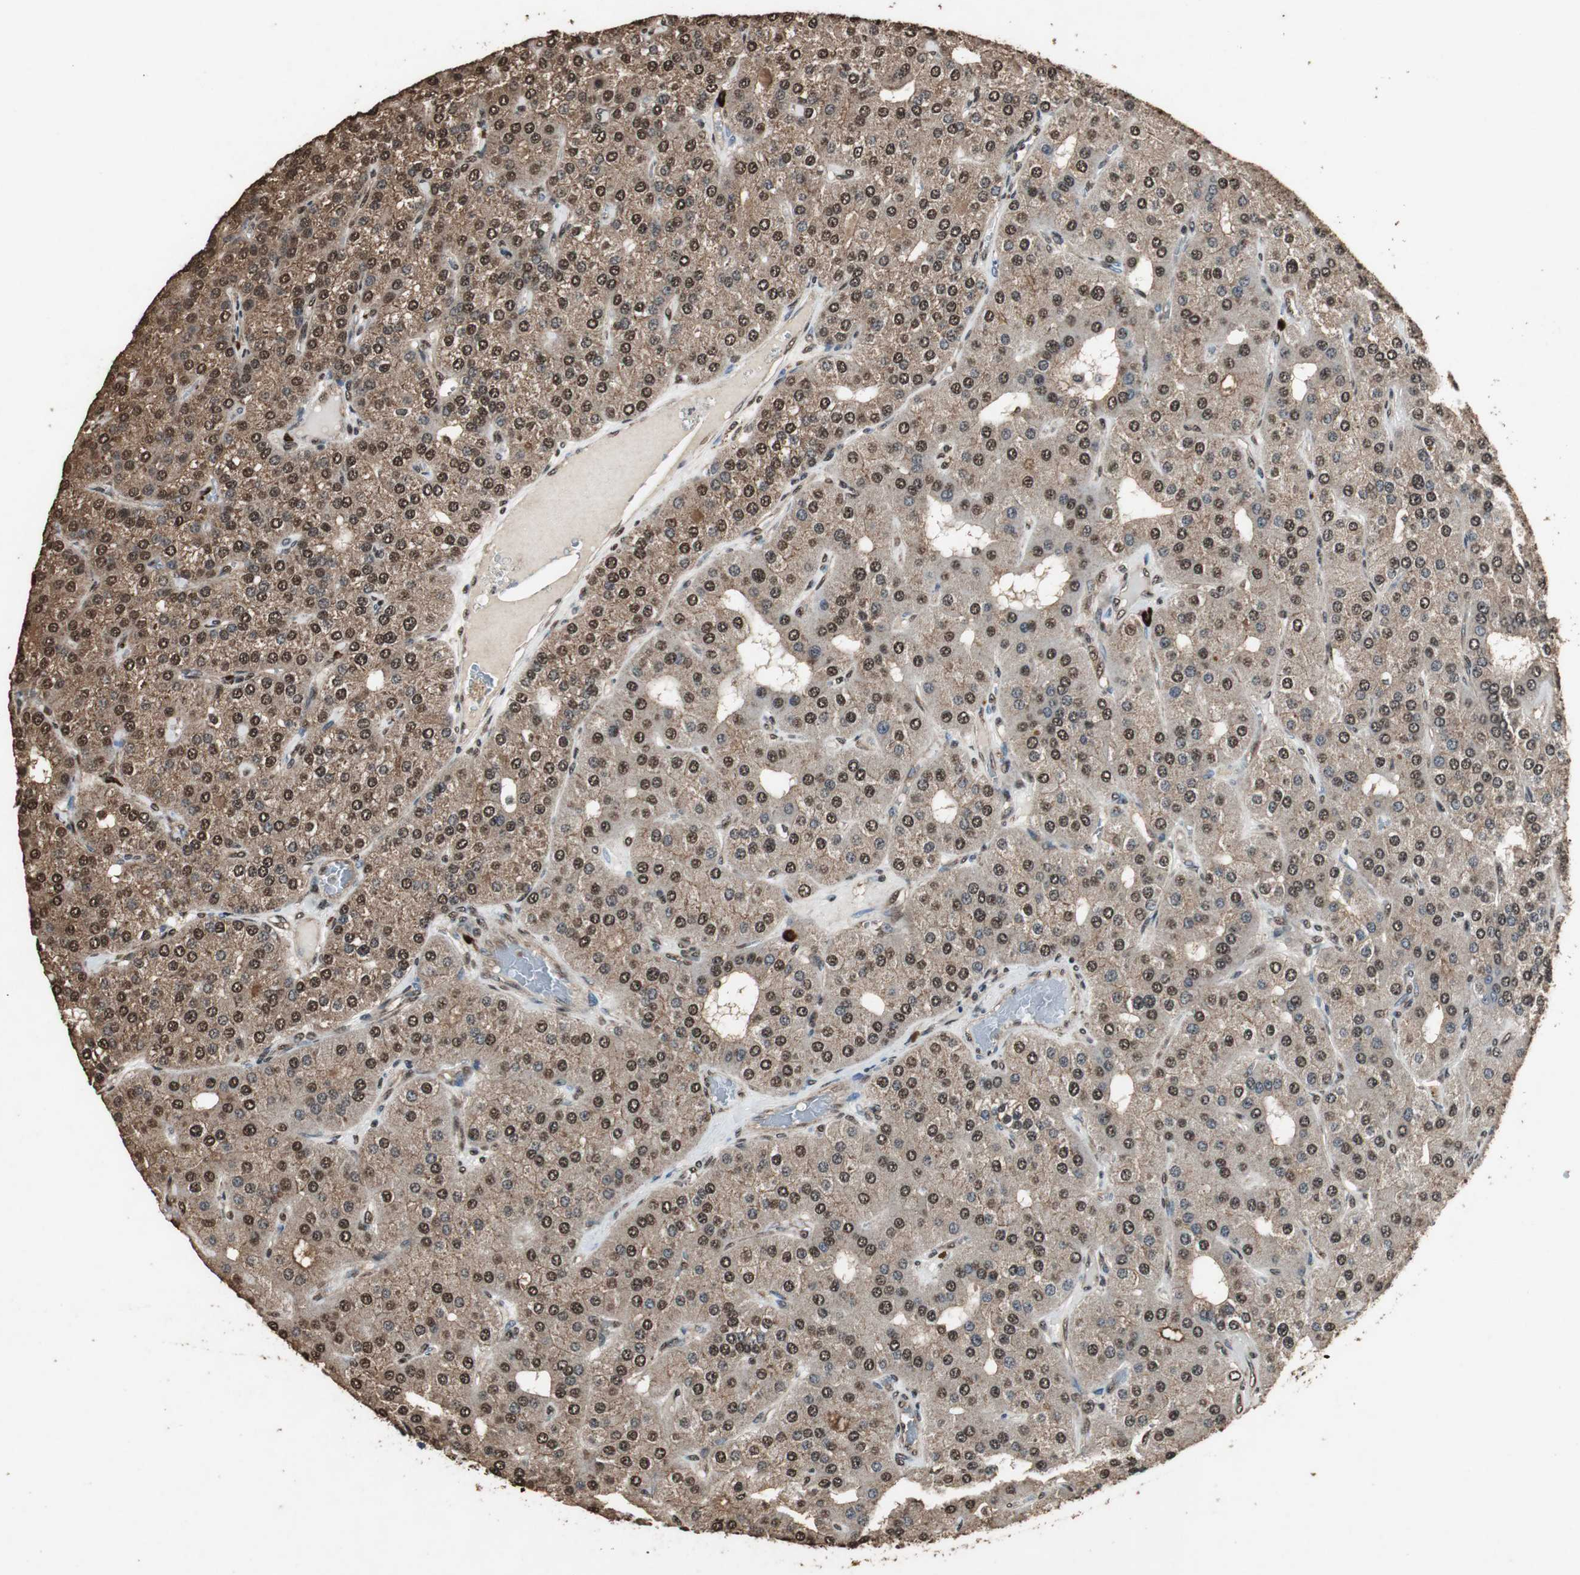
{"staining": {"intensity": "strong", "quantity": ">75%", "location": "cytoplasmic/membranous,nuclear"}, "tissue": "parathyroid gland", "cell_type": "Glandular cells", "image_type": "normal", "snomed": [{"axis": "morphology", "description": "Normal tissue, NOS"}, {"axis": "morphology", "description": "Adenoma, NOS"}, {"axis": "topography", "description": "Parathyroid gland"}], "caption": "Immunohistochemistry of normal parathyroid gland demonstrates high levels of strong cytoplasmic/membranous,nuclear positivity in about >75% of glandular cells.", "gene": "PPP1R13B", "patient": {"sex": "female", "age": 86}}